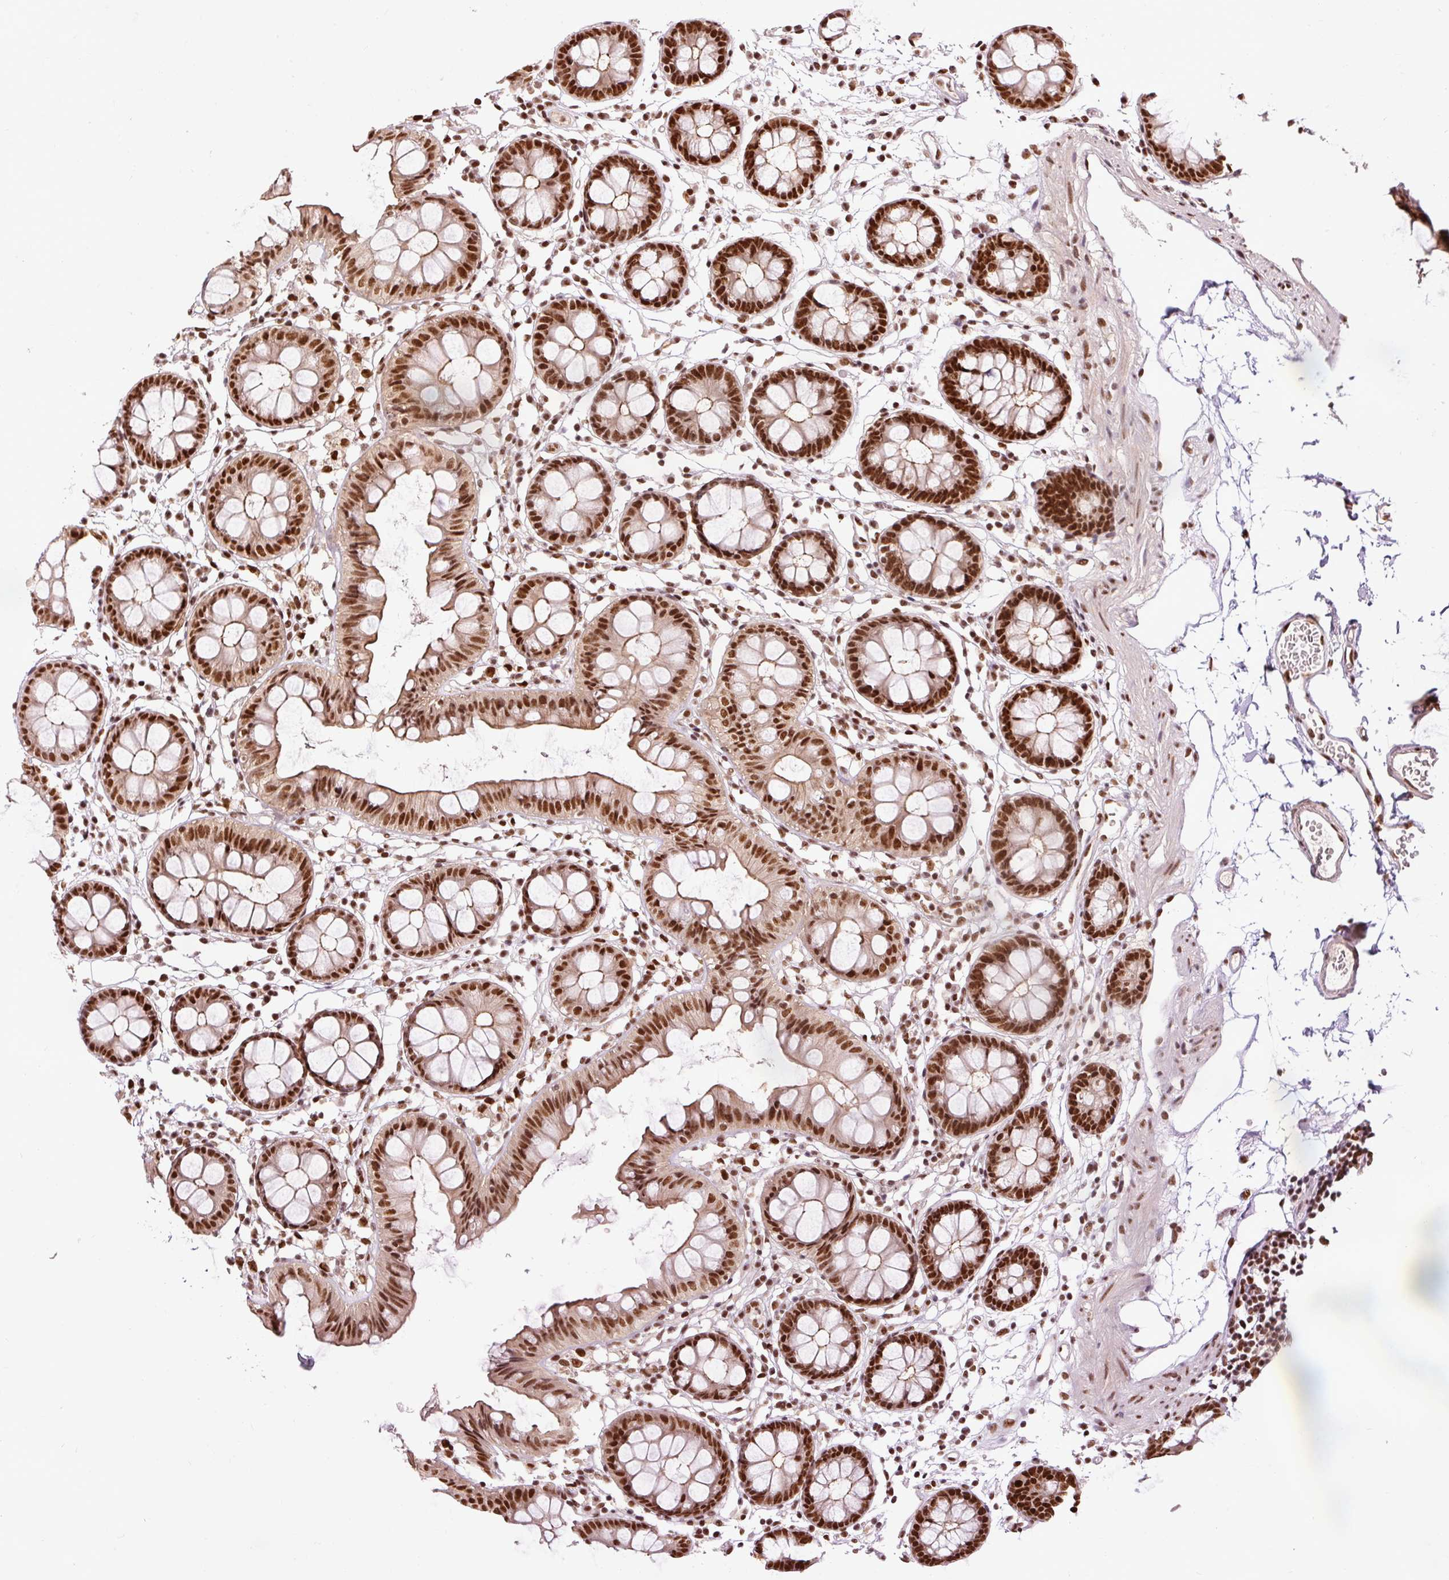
{"staining": {"intensity": "moderate", "quantity": ">75%", "location": "nuclear"}, "tissue": "colon", "cell_type": "Endothelial cells", "image_type": "normal", "snomed": [{"axis": "morphology", "description": "Normal tissue, NOS"}, {"axis": "topography", "description": "Colon"}], "caption": "Approximately >75% of endothelial cells in normal colon reveal moderate nuclear protein positivity as visualized by brown immunohistochemical staining.", "gene": "ZBTB44", "patient": {"sex": "female", "age": 84}}